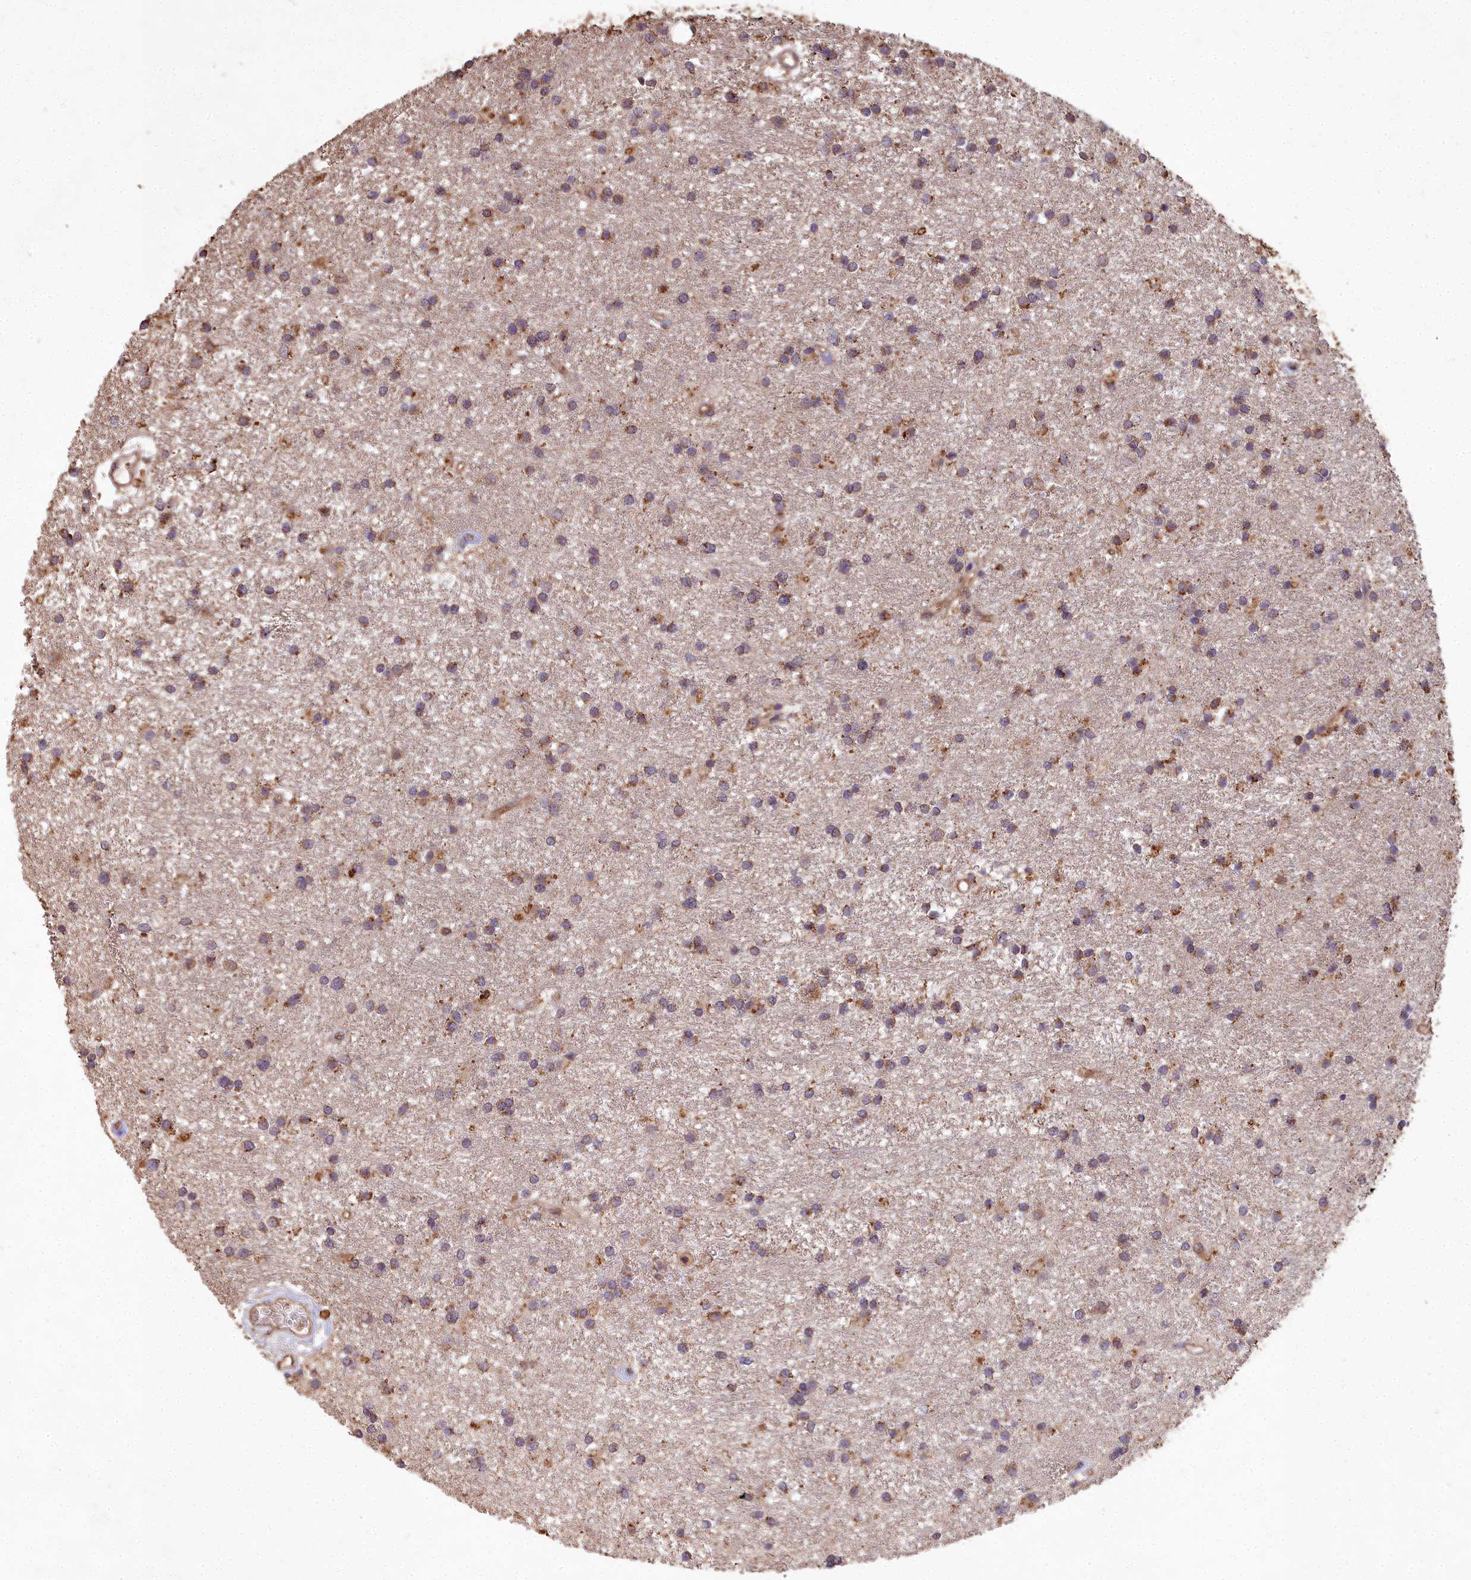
{"staining": {"intensity": "moderate", "quantity": ">75%", "location": "cytoplasmic/membranous"}, "tissue": "glioma", "cell_type": "Tumor cells", "image_type": "cancer", "snomed": [{"axis": "morphology", "description": "Glioma, malignant, High grade"}, {"axis": "topography", "description": "Brain"}], "caption": "A micrograph of glioma stained for a protein exhibits moderate cytoplasmic/membranous brown staining in tumor cells.", "gene": "CEMIP2", "patient": {"sex": "male", "age": 77}}